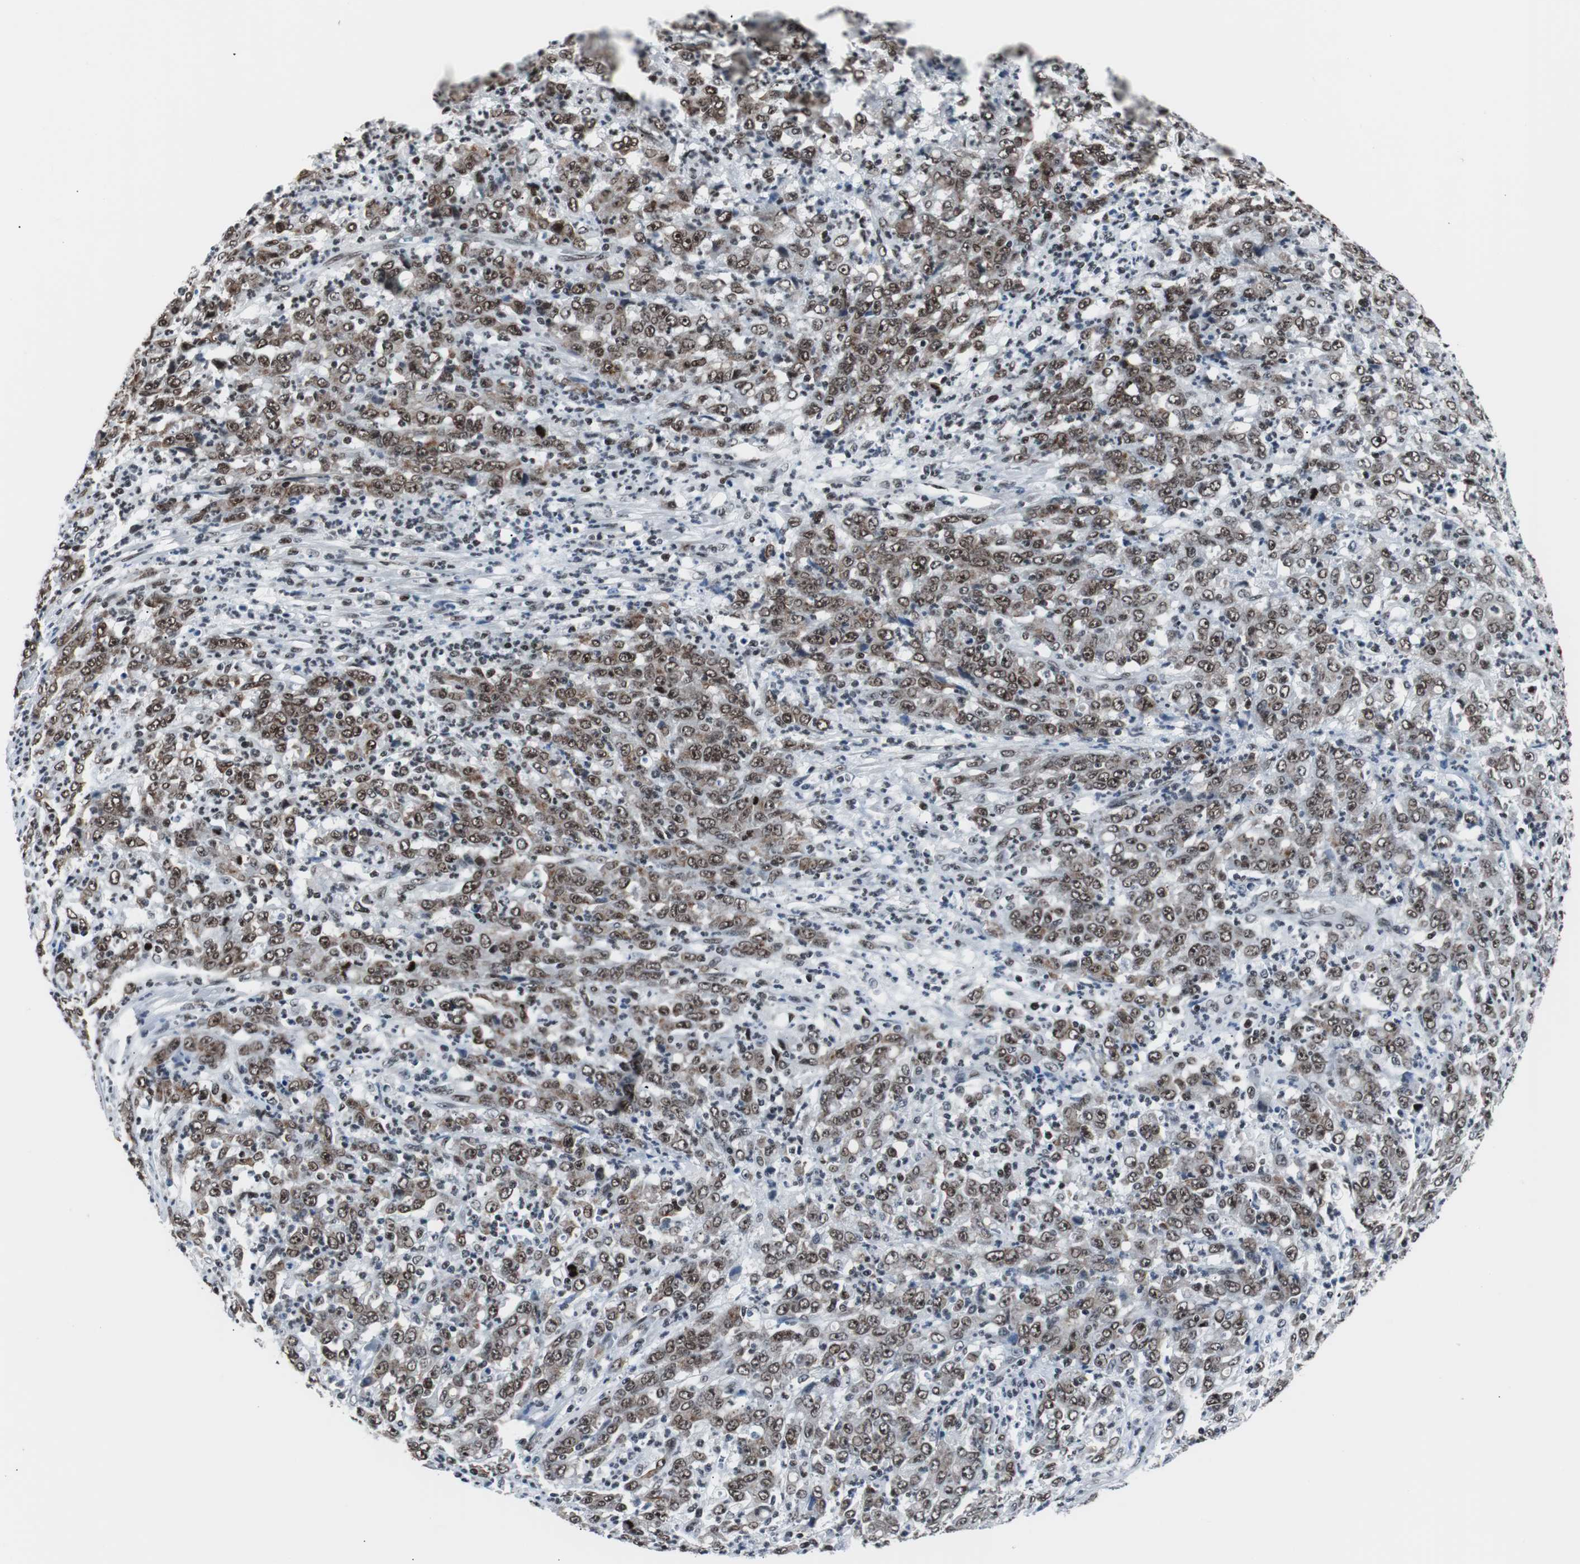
{"staining": {"intensity": "moderate", "quantity": ">75%", "location": "cytoplasmic/membranous,nuclear"}, "tissue": "stomach cancer", "cell_type": "Tumor cells", "image_type": "cancer", "snomed": [{"axis": "morphology", "description": "Adenocarcinoma, NOS"}, {"axis": "topography", "description": "Stomach, lower"}], "caption": "A brown stain labels moderate cytoplasmic/membranous and nuclear expression of a protein in human adenocarcinoma (stomach) tumor cells. Nuclei are stained in blue.", "gene": "XRCC1", "patient": {"sex": "female", "age": 71}}